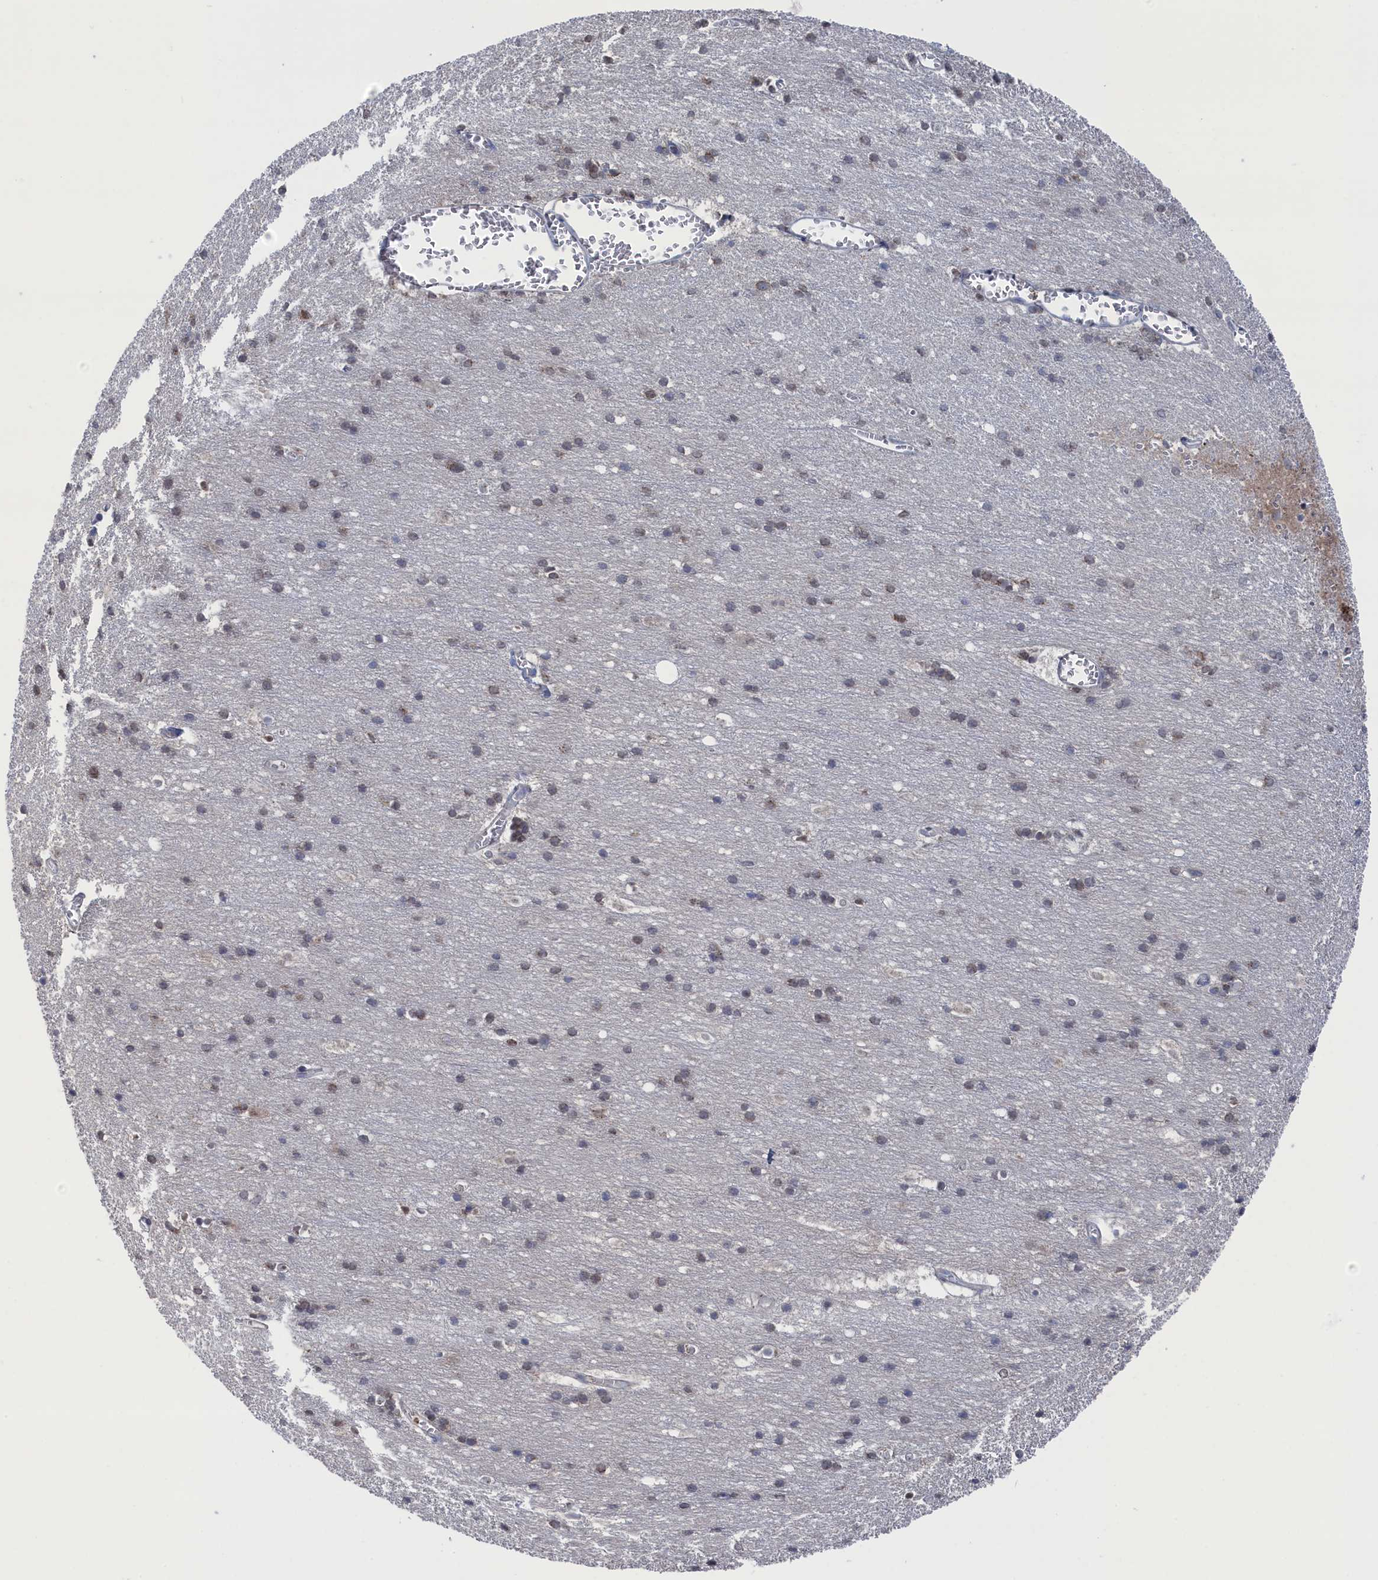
{"staining": {"intensity": "negative", "quantity": "none", "location": "none"}, "tissue": "cerebral cortex", "cell_type": "Endothelial cells", "image_type": "normal", "snomed": [{"axis": "morphology", "description": "Normal tissue, NOS"}, {"axis": "topography", "description": "Cerebral cortex"}], "caption": "Endothelial cells are negative for brown protein staining in normal cerebral cortex. (DAB (3,3'-diaminobenzidine) immunohistochemistry with hematoxylin counter stain).", "gene": "IRX1", "patient": {"sex": "male", "age": 54}}